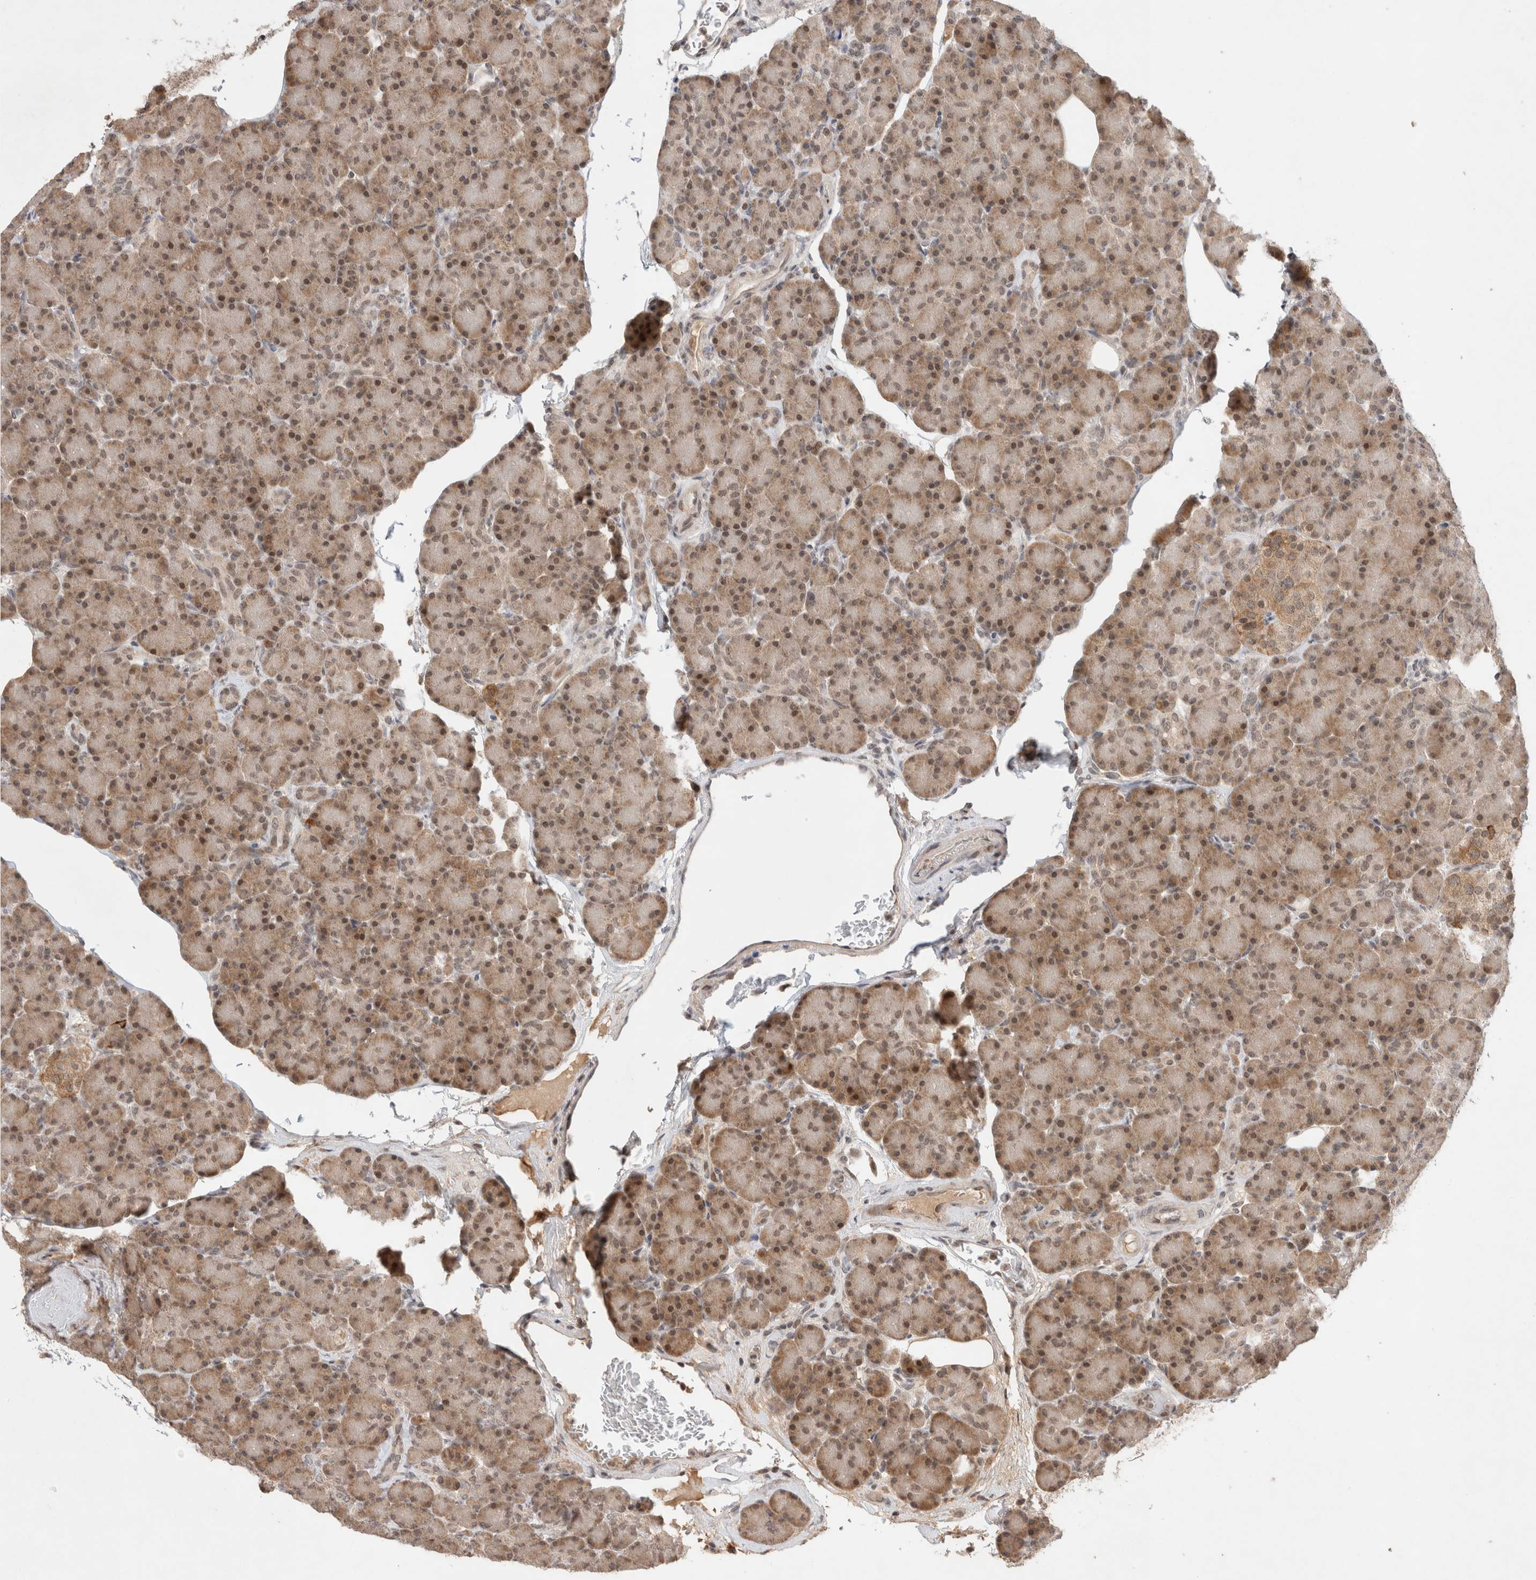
{"staining": {"intensity": "weak", "quantity": ">75%", "location": "cytoplasmic/membranous"}, "tissue": "pancreas", "cell_type": "Exocrine glandular cells", "image_type": "normal", "snomed": [{"axis": "morphology", "description": "Normal tissue, NOS"}, {"axis": "topography", "description": "Pancreas"}], "caption": "Weak cytoplasmic/membranous expression is present in about >75% of exocrine glandular cells in unremarkable pancreas. (DAB IHC, brown staining for protein, blue staining for nuclei).", "gene": "SYDE2", "patient": {"sex": "female", "age": 43}}